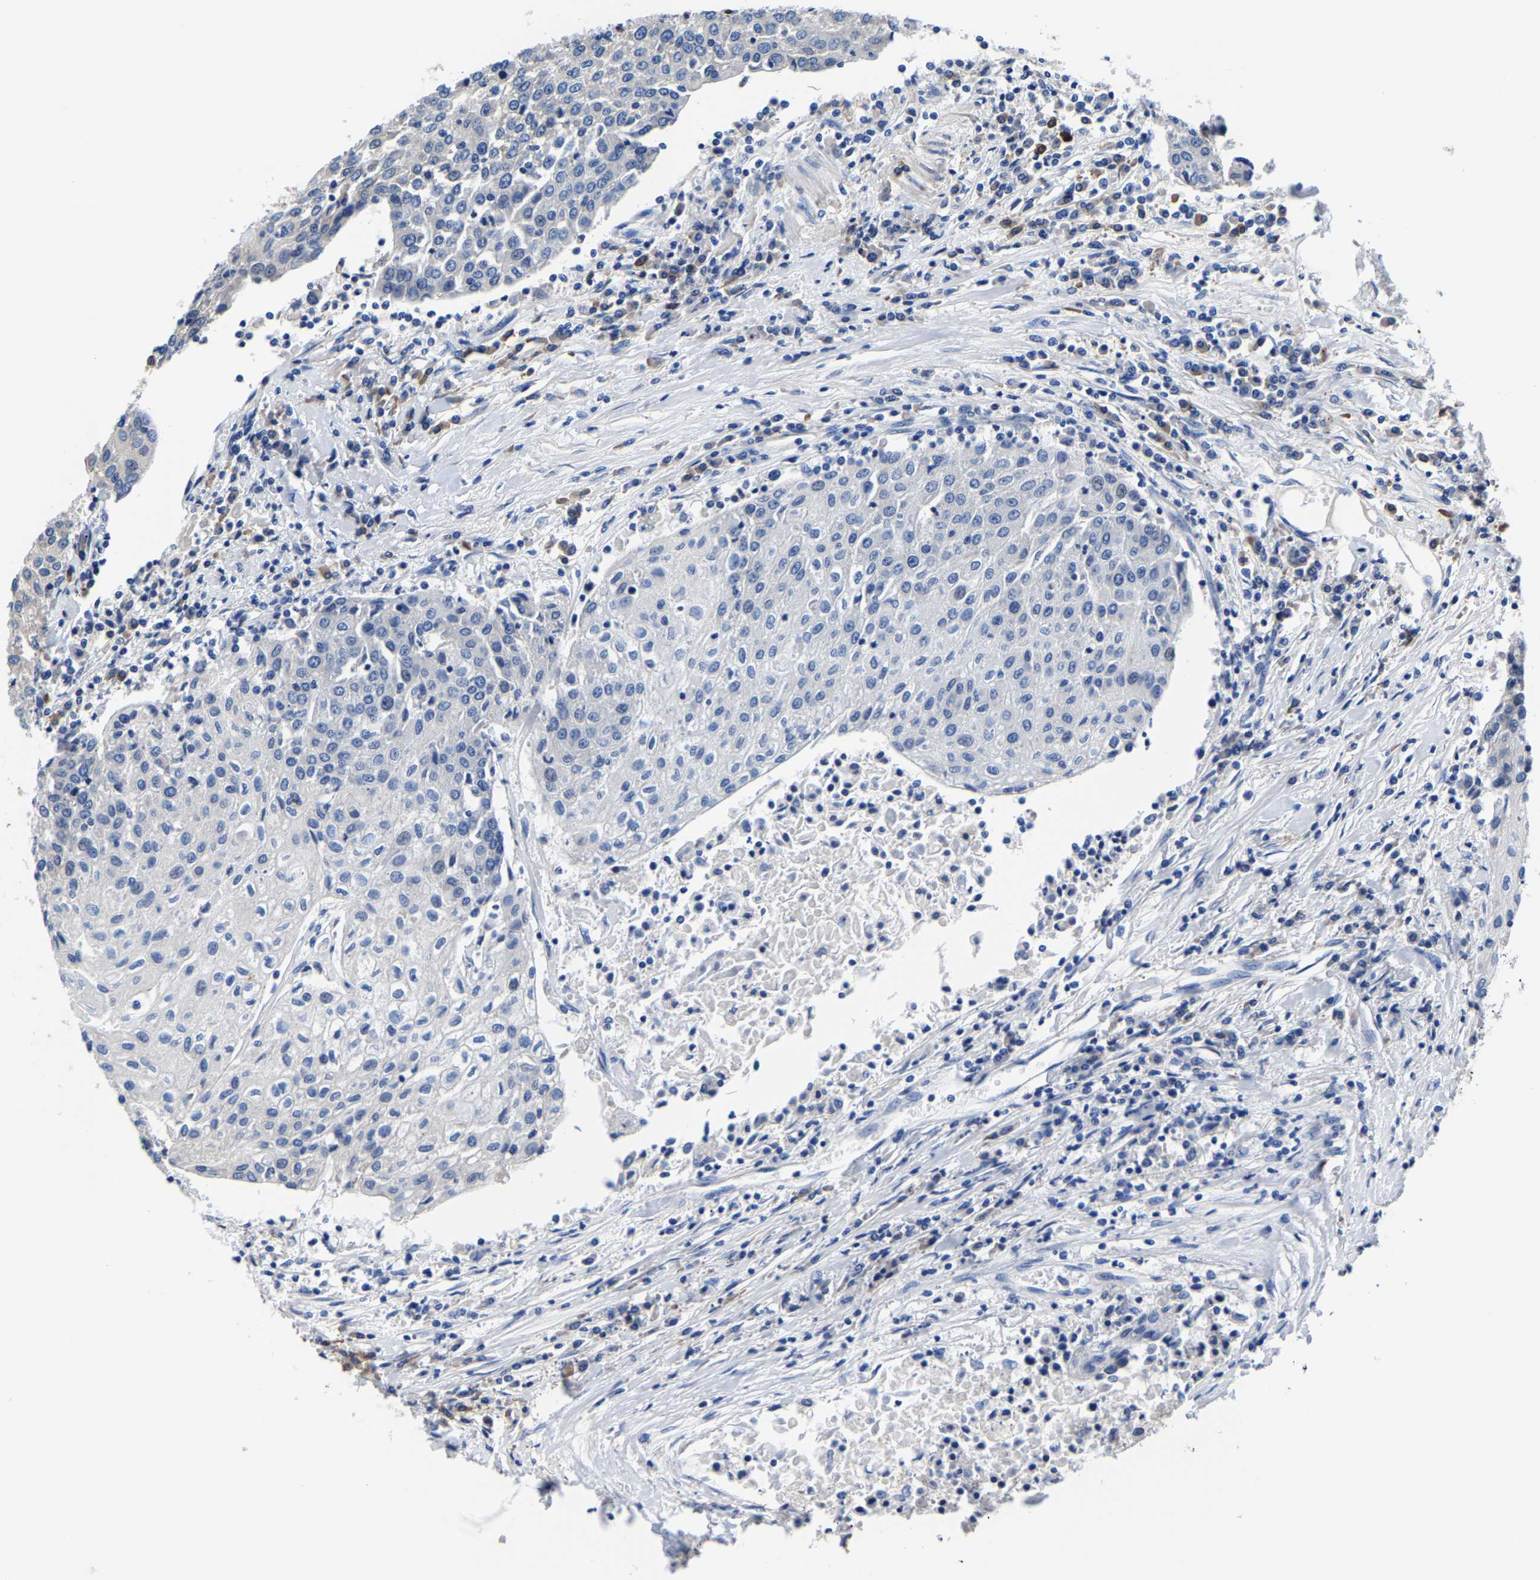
{"staining": {"intensity": "negative", "quantity": "none", "location": "none"}, "tissue": "urothelial cancer", "cell_type": "Tumor cells", "image_type": "cancer", "snomed": [{"axis": "morphology", "description": "Urothelial carcinoma, High grade"}, {"axis": "topography", "description": "Urinary bladder"}], "caption": "Photomicrograph shows no significant protein positivity in tumor cells of high-grade urothelial carcinoma.", "gene": "SRPK2", "patient": {"sex": "female", "age": 85}}